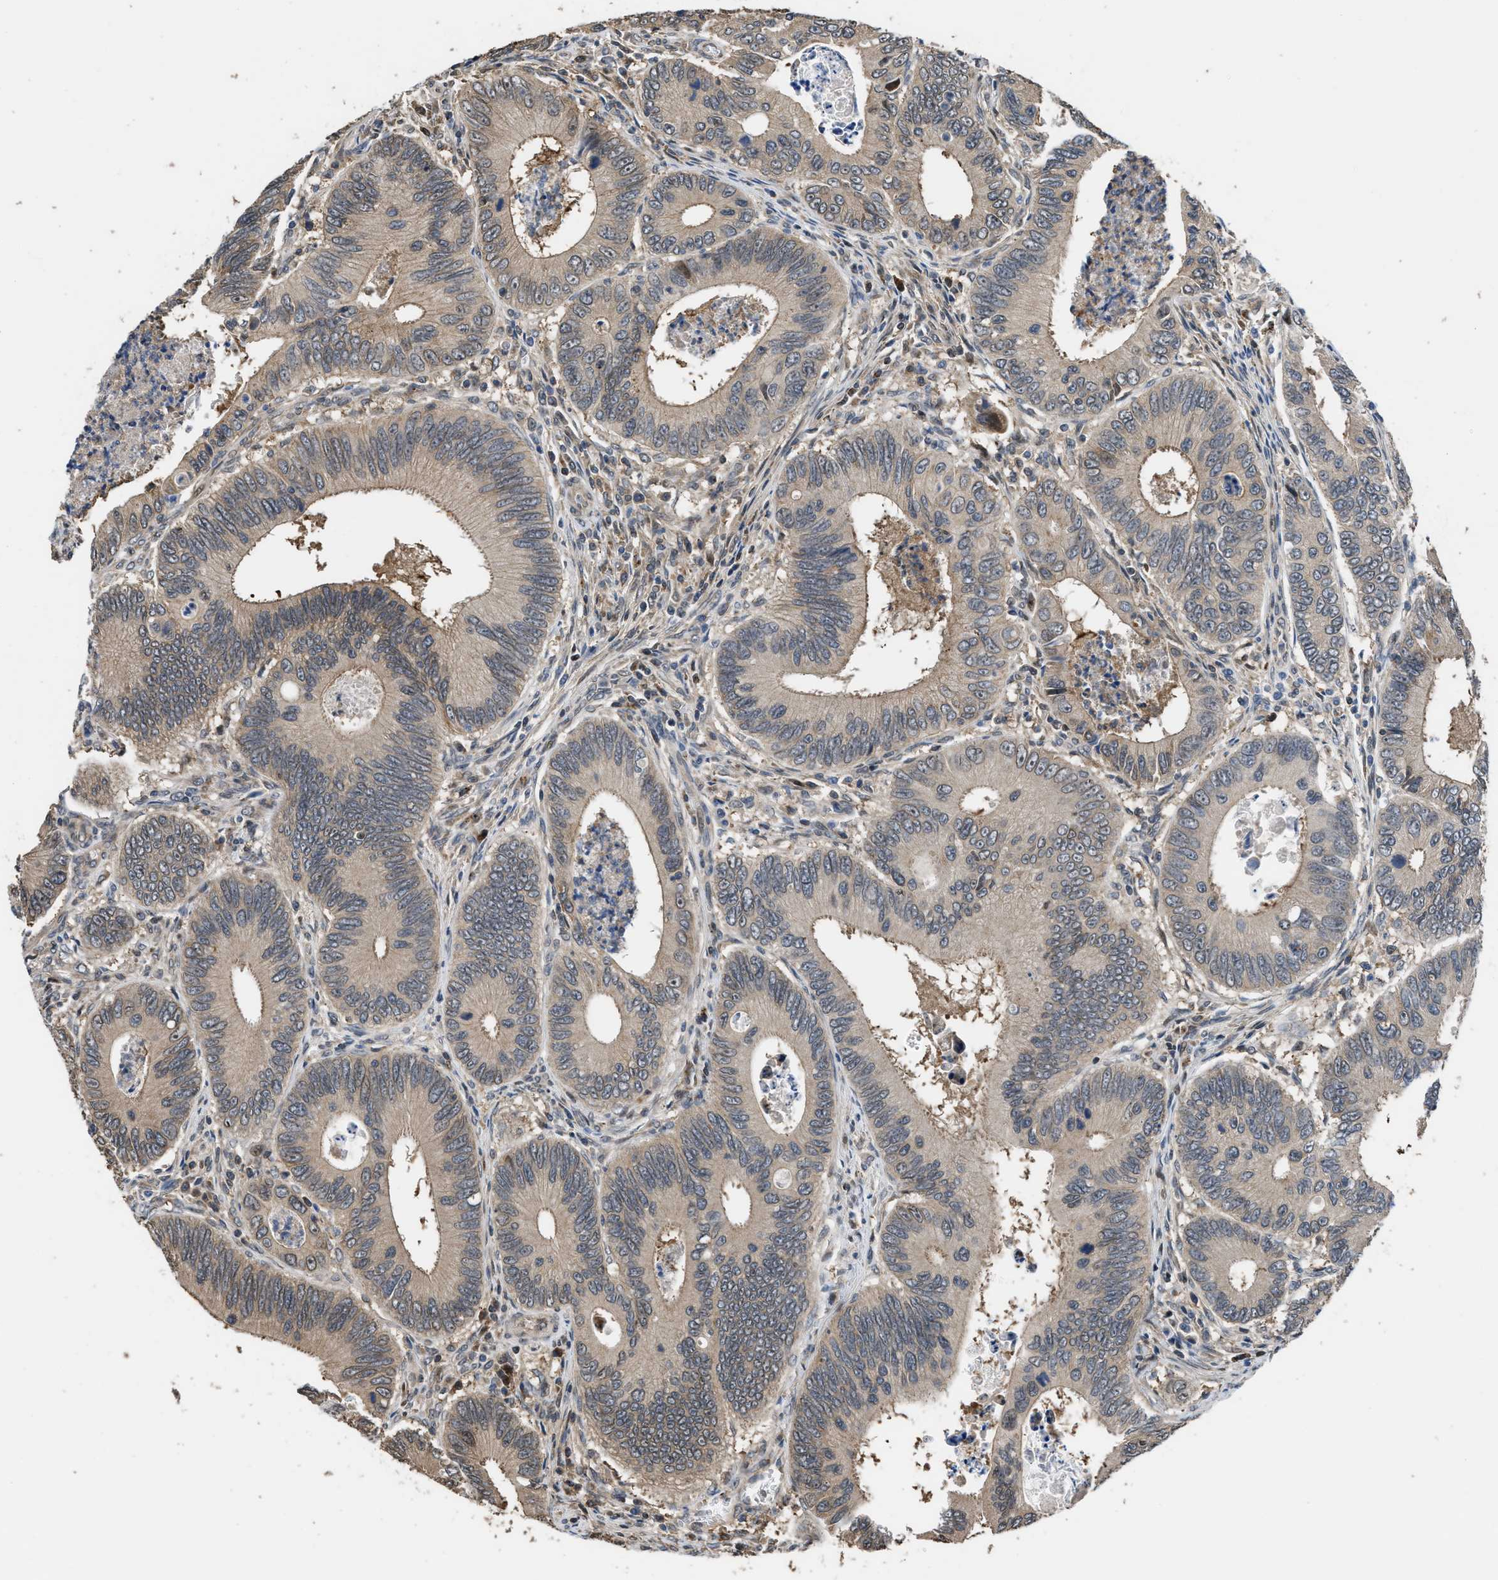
{"staining": {"intensity": "moderate", "quantity": ">75%", "location": "cytoplasmic/membranous"}, "tissue": "colorectal cancer", "cell_type": "Tumor cells", "image_type": "cancer", "snomed": [{"axis": "morphology", "description": "Inflammation, NOS"}, {"axis": "morphology", "description": "Adenocarcinoma, NOS"}, {"axis": "topography", "description": "Colon"}], "caption": "Immunohistochemical staining of colorectal cancer (adenocarcinoma) displays moderate cytoplasmic/membranous protein staining in about >75% of tumor cells.", "gene": "CTBS", "patient": {"sex": "male", "age": 72}}